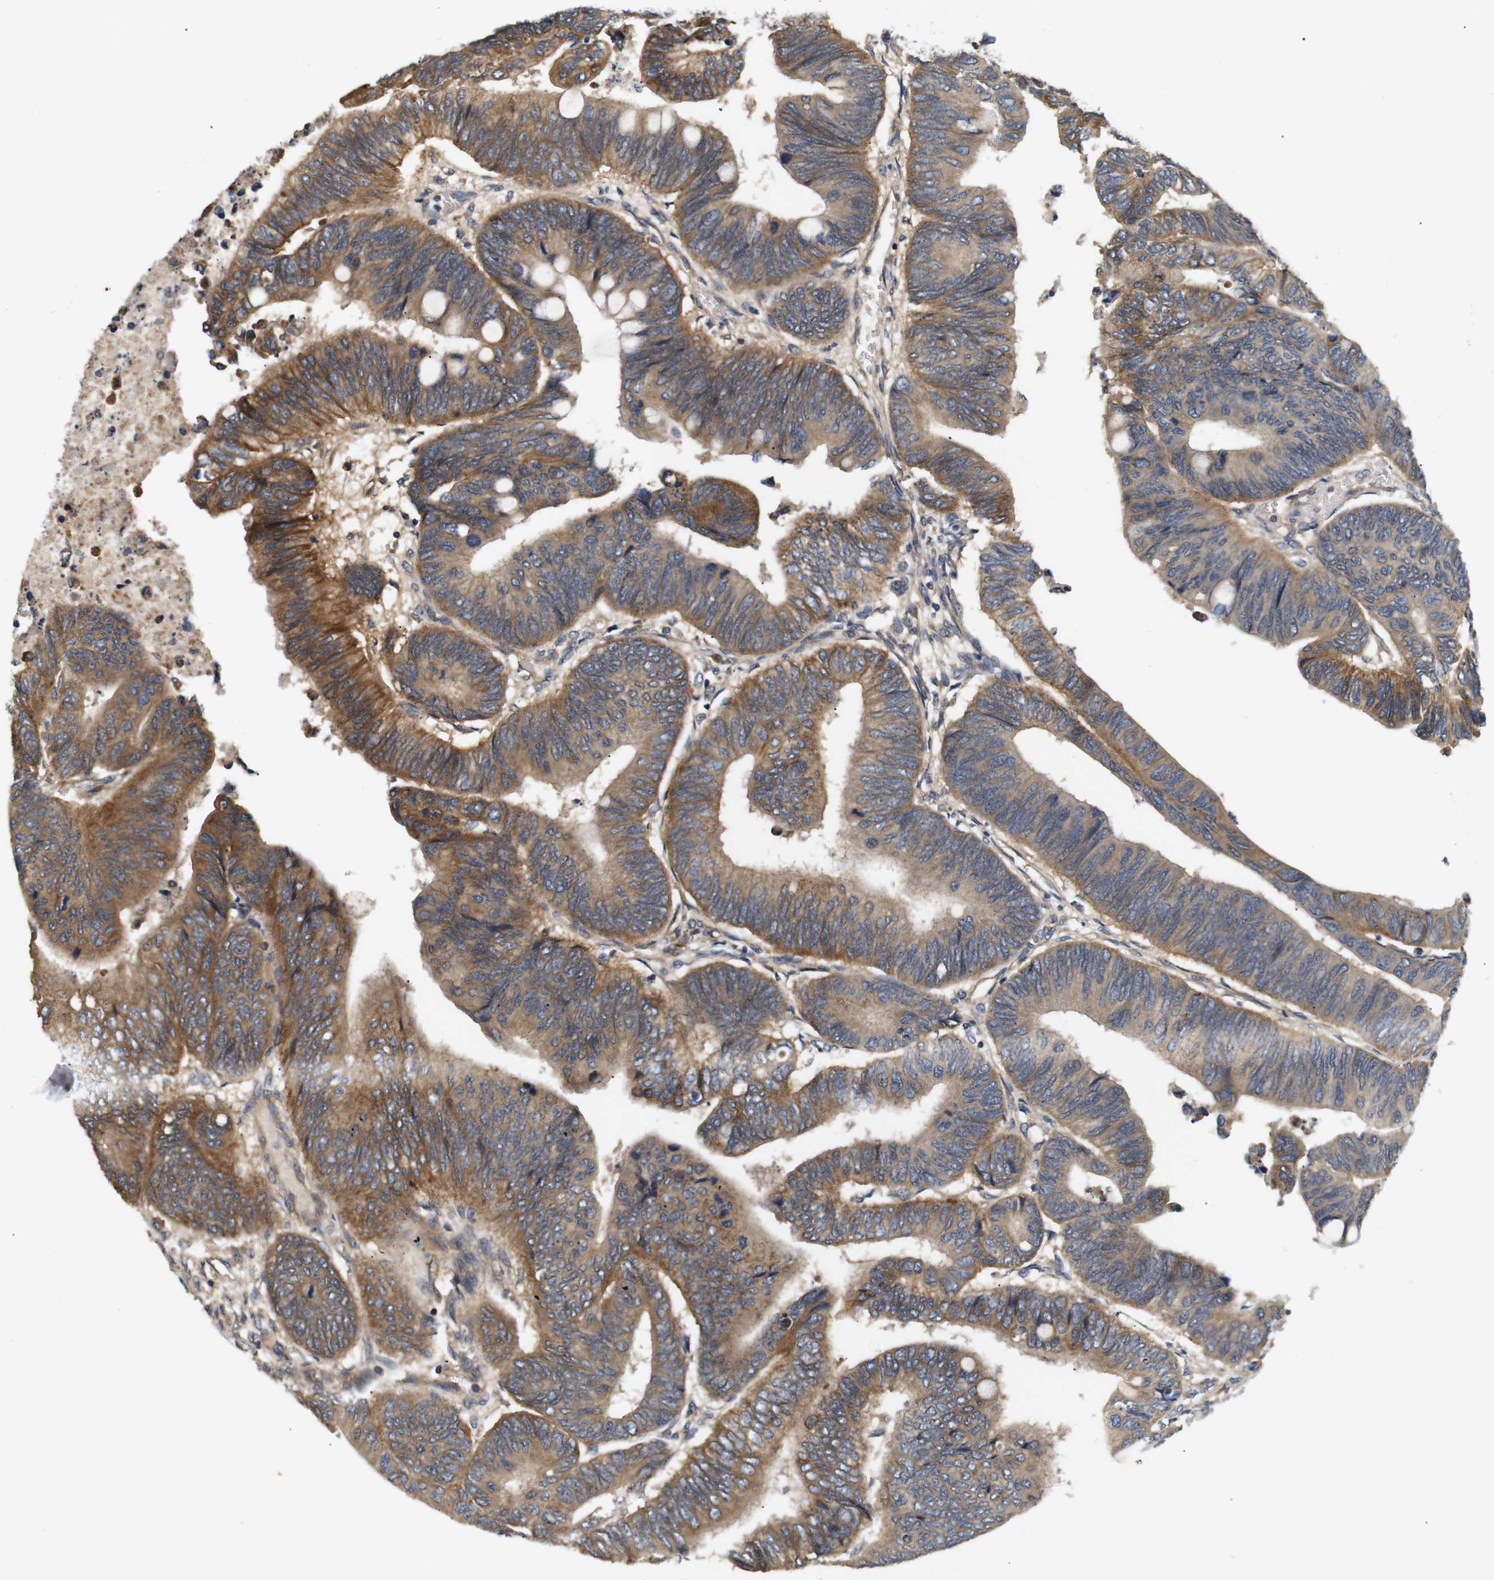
{"staining": {"intensity": "moderate", "quantity": ">75%", "location": "cytoplasmic/membranous"}, "tissue": "colorectal cancer", "cell_type": "Tumor cells", "image_type": "cancer", "snomed": [{"axis": "morphology", "description": "Normal tissue, NOS"}, {"axis": "morphology", "description": "Adenocarcinoma, NOS"}, {"axis": "topography", "description": "Rectum"}, {"axis": "topography", "description": "Peripheral nerve tissue"}], "caption": "Immunohistochemical staining of human colorectal cancer (adenocarcinoma) displays moderate cytoplasmic/membranous protein staining in approximately >75% of tumor cells.", "gene": "RIPK1", "patient": {"sex": "male", "age": 92}}